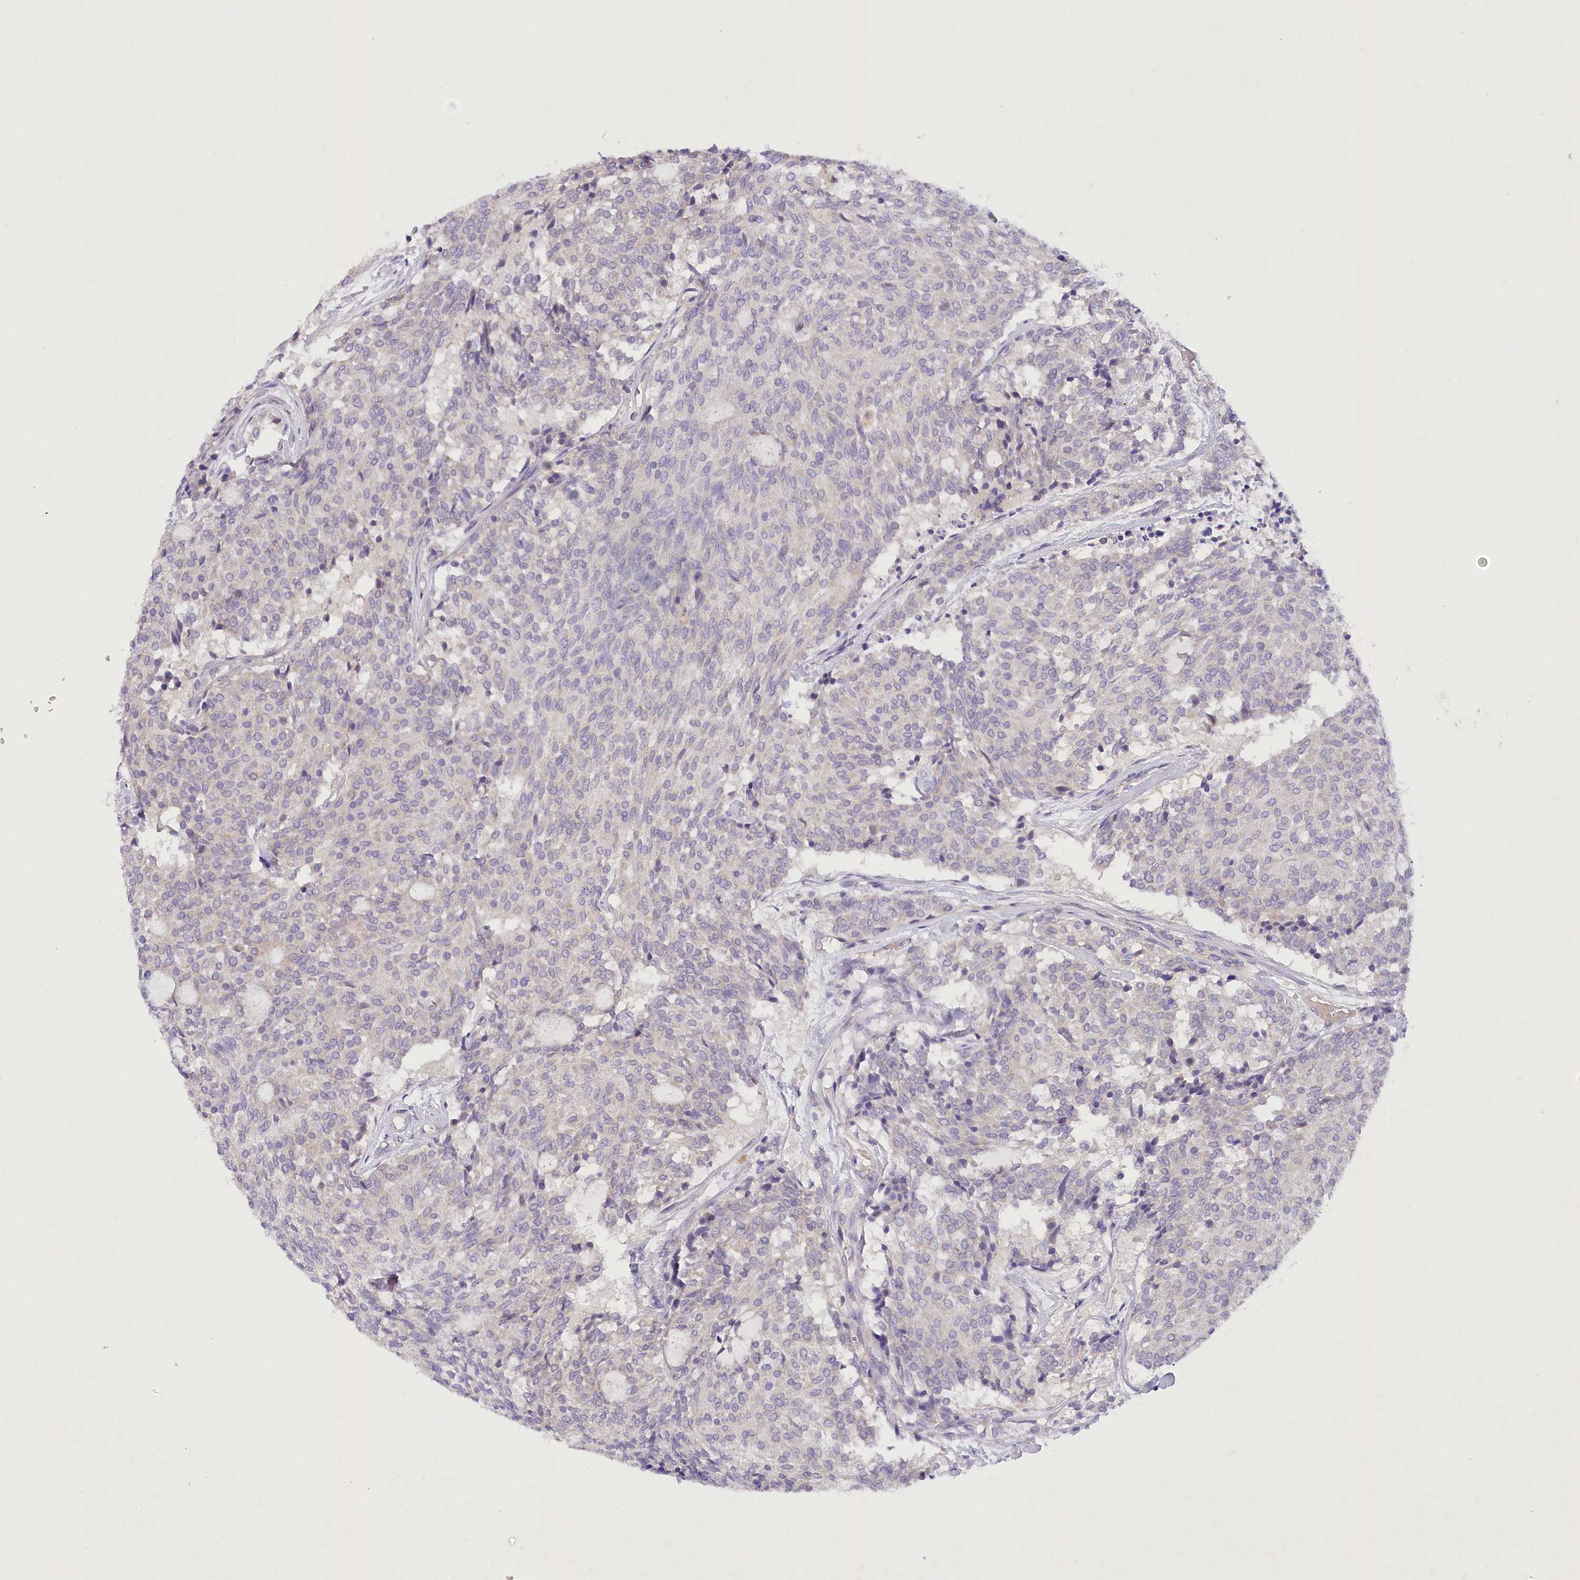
{"staining": {"intensity": "weak", "quantity": "25%-75%", "location": "cytoplasmic/membranous"}, "tissue": "carcinoid", "cell_type": "Tumor cells", "image_type": "cancer", "snomed": [{"axis": "morphology", "description": "Carcinoid, malignant, NOS"}, {"axis": "topography", "description": "Pancreas"}], "caption": "Protein expression analysis of human carcinoid reveals weak cytoplasmic/membranous positivity in approximately 25%-75% of tumor cells.", "gene": "DCUN1D1", "patient": {"sex": "female", "age": 54}}